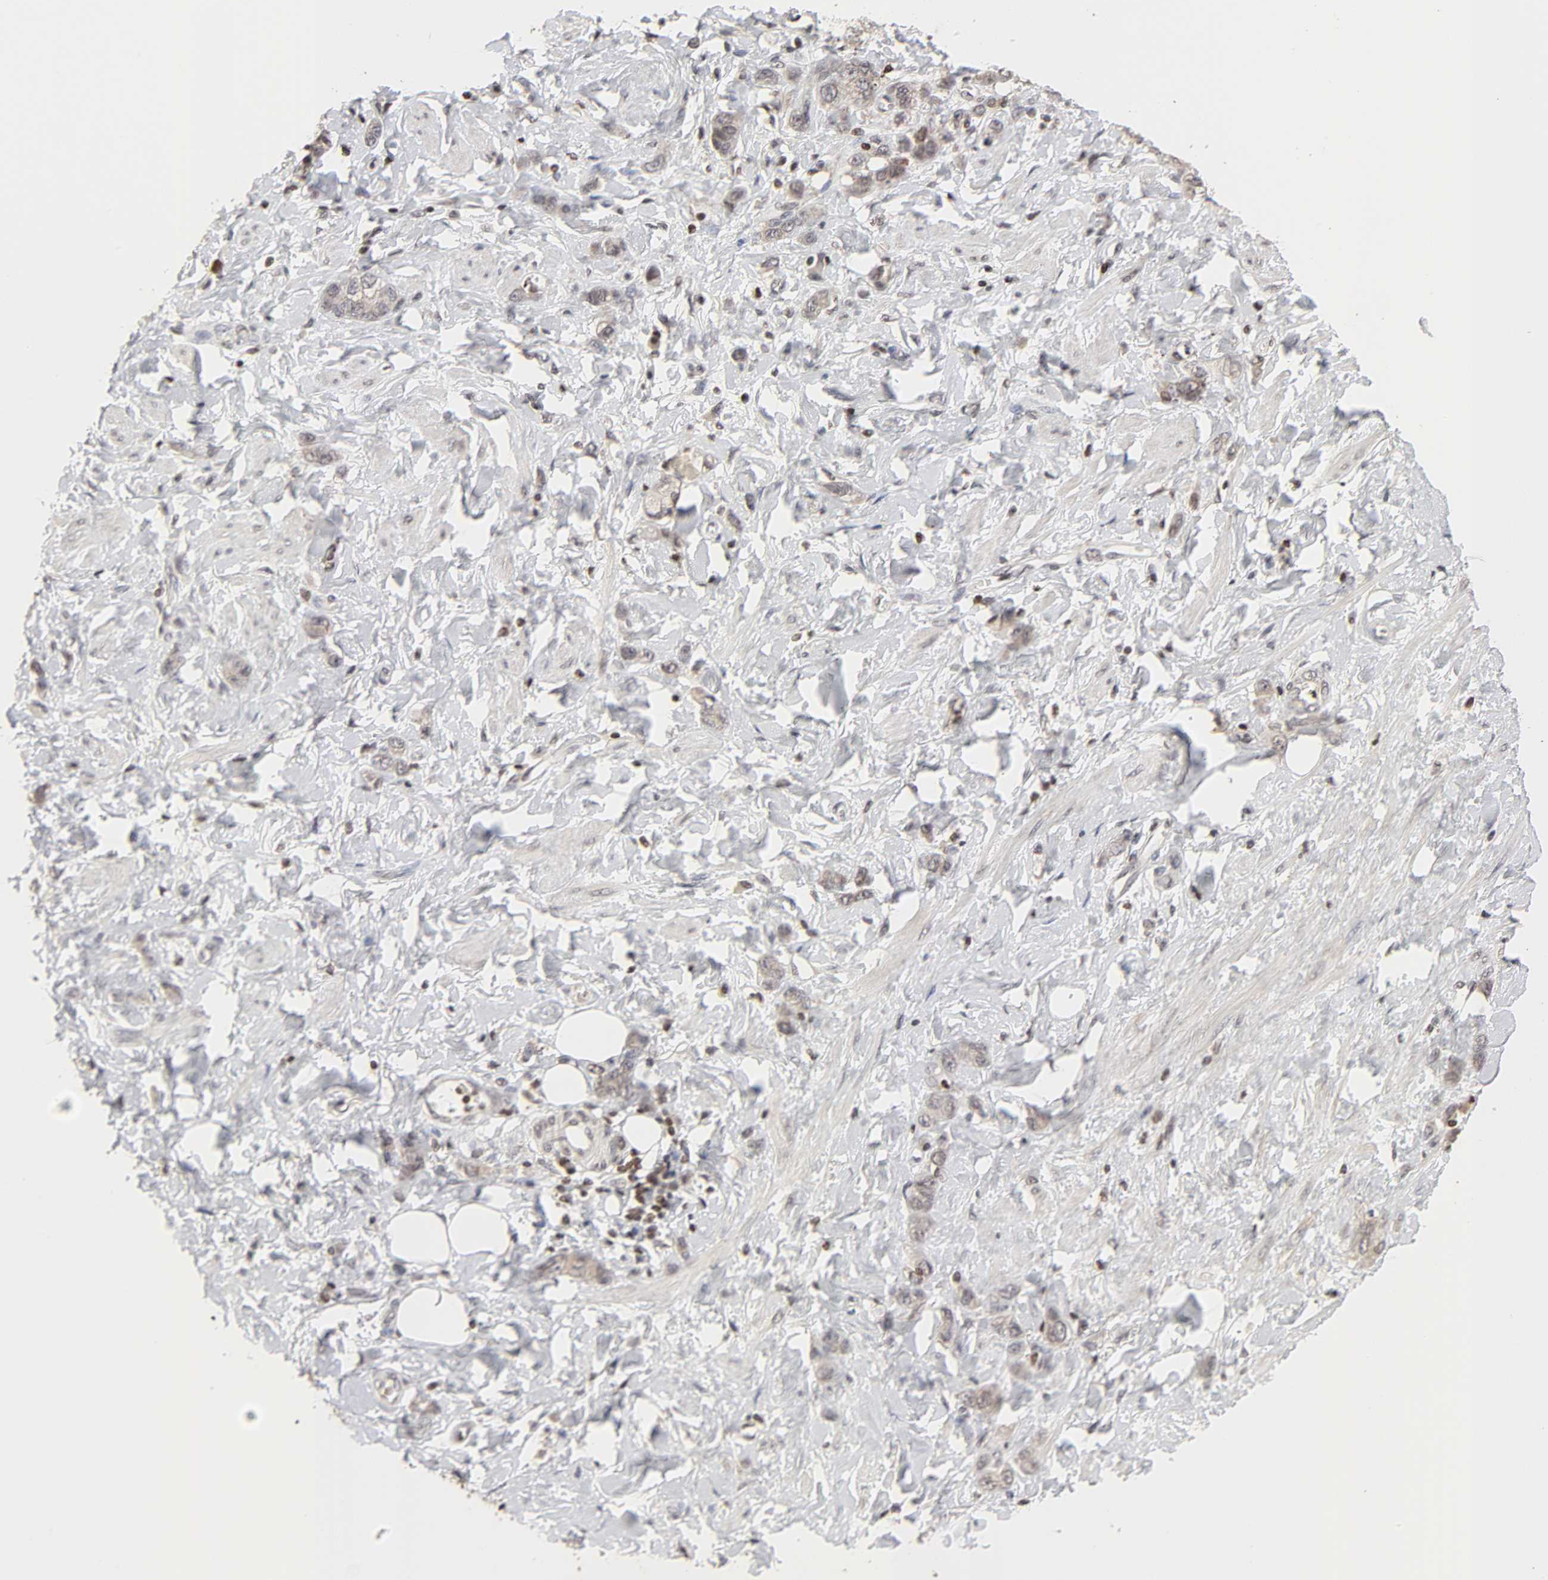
{"staining": {"intensity": "weak", "quantity": "25%-75%", "location": "cytoplasmic/membranous"}, "tissue": "stomach cancer", "cell_type": "Tumor cells", "image_type": "cancer", "snomed": [{"axis": "morphology", "description": "Adenocarcinoma, NOS"}, {"axis": "topography", "description": "Stomach"}], "caption": "Stomach cancer stained with a brown dye reveals weak cytoplasmic/membranous positive staining in approximately 25%-75% of tumor cells.", "gene": "ZNF473", "patient": {"sex": "male", "age": 82}}